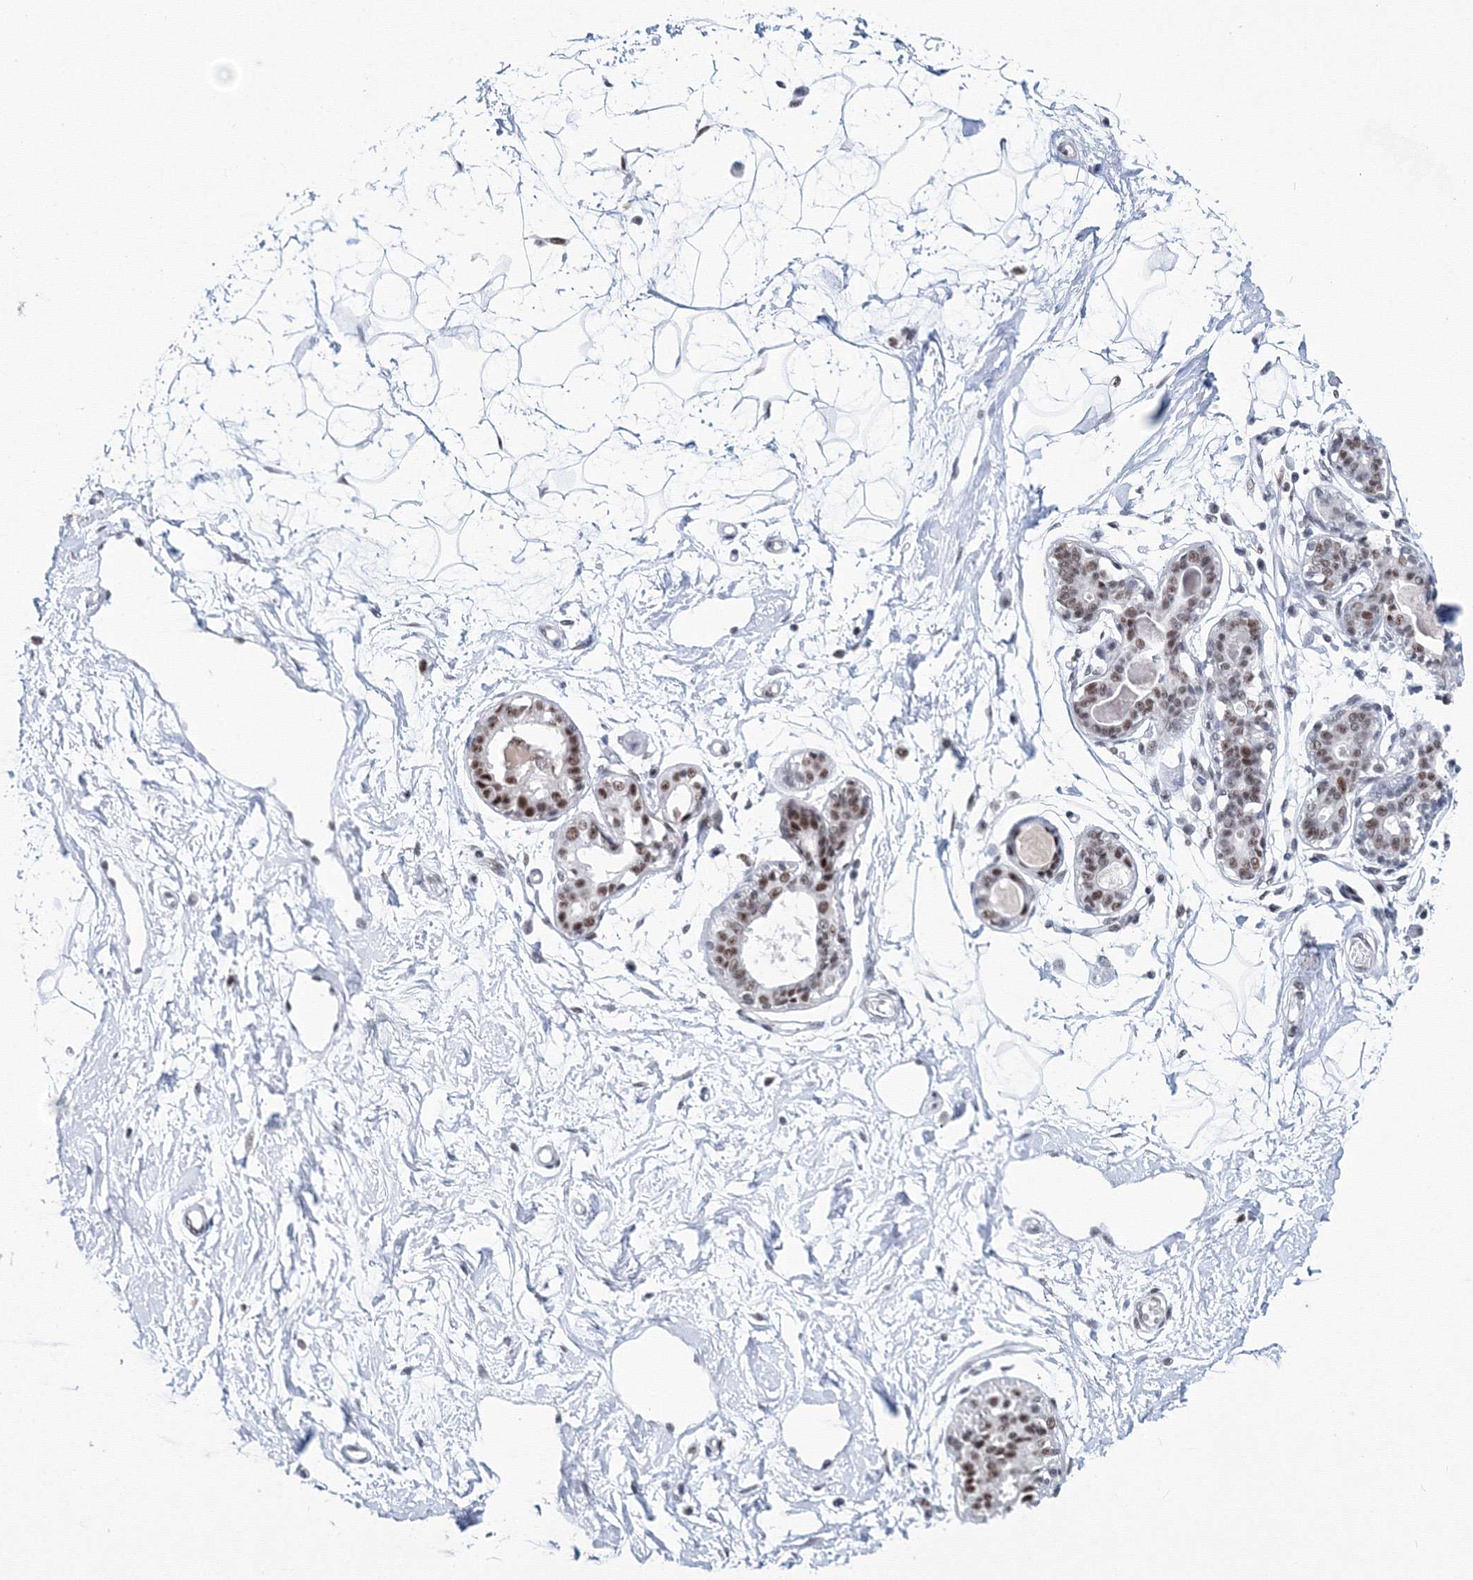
{"staining": {"intensity": "negative", "quantity": "none", "location": "none"}, "tissue": "breast", "cell_type": "Adipocytes", "image_type": "normal", "snomed": [{"axis": "morphology", "description": "Normal tissue, NOS"}, {"axis": "topography", "description": "Breast"}], "caption": "Immunohistochemistry (IHC) photomicrograph of benign breast: breast stained with DAB (3,3'-diaminobenzidine) shows no significant protein positivity in adipocytes. (DAB immunohistochemistry (IHC), high magnification).", "gene": "SF3B6", "patient": {"sex": "female", "age": 45}}